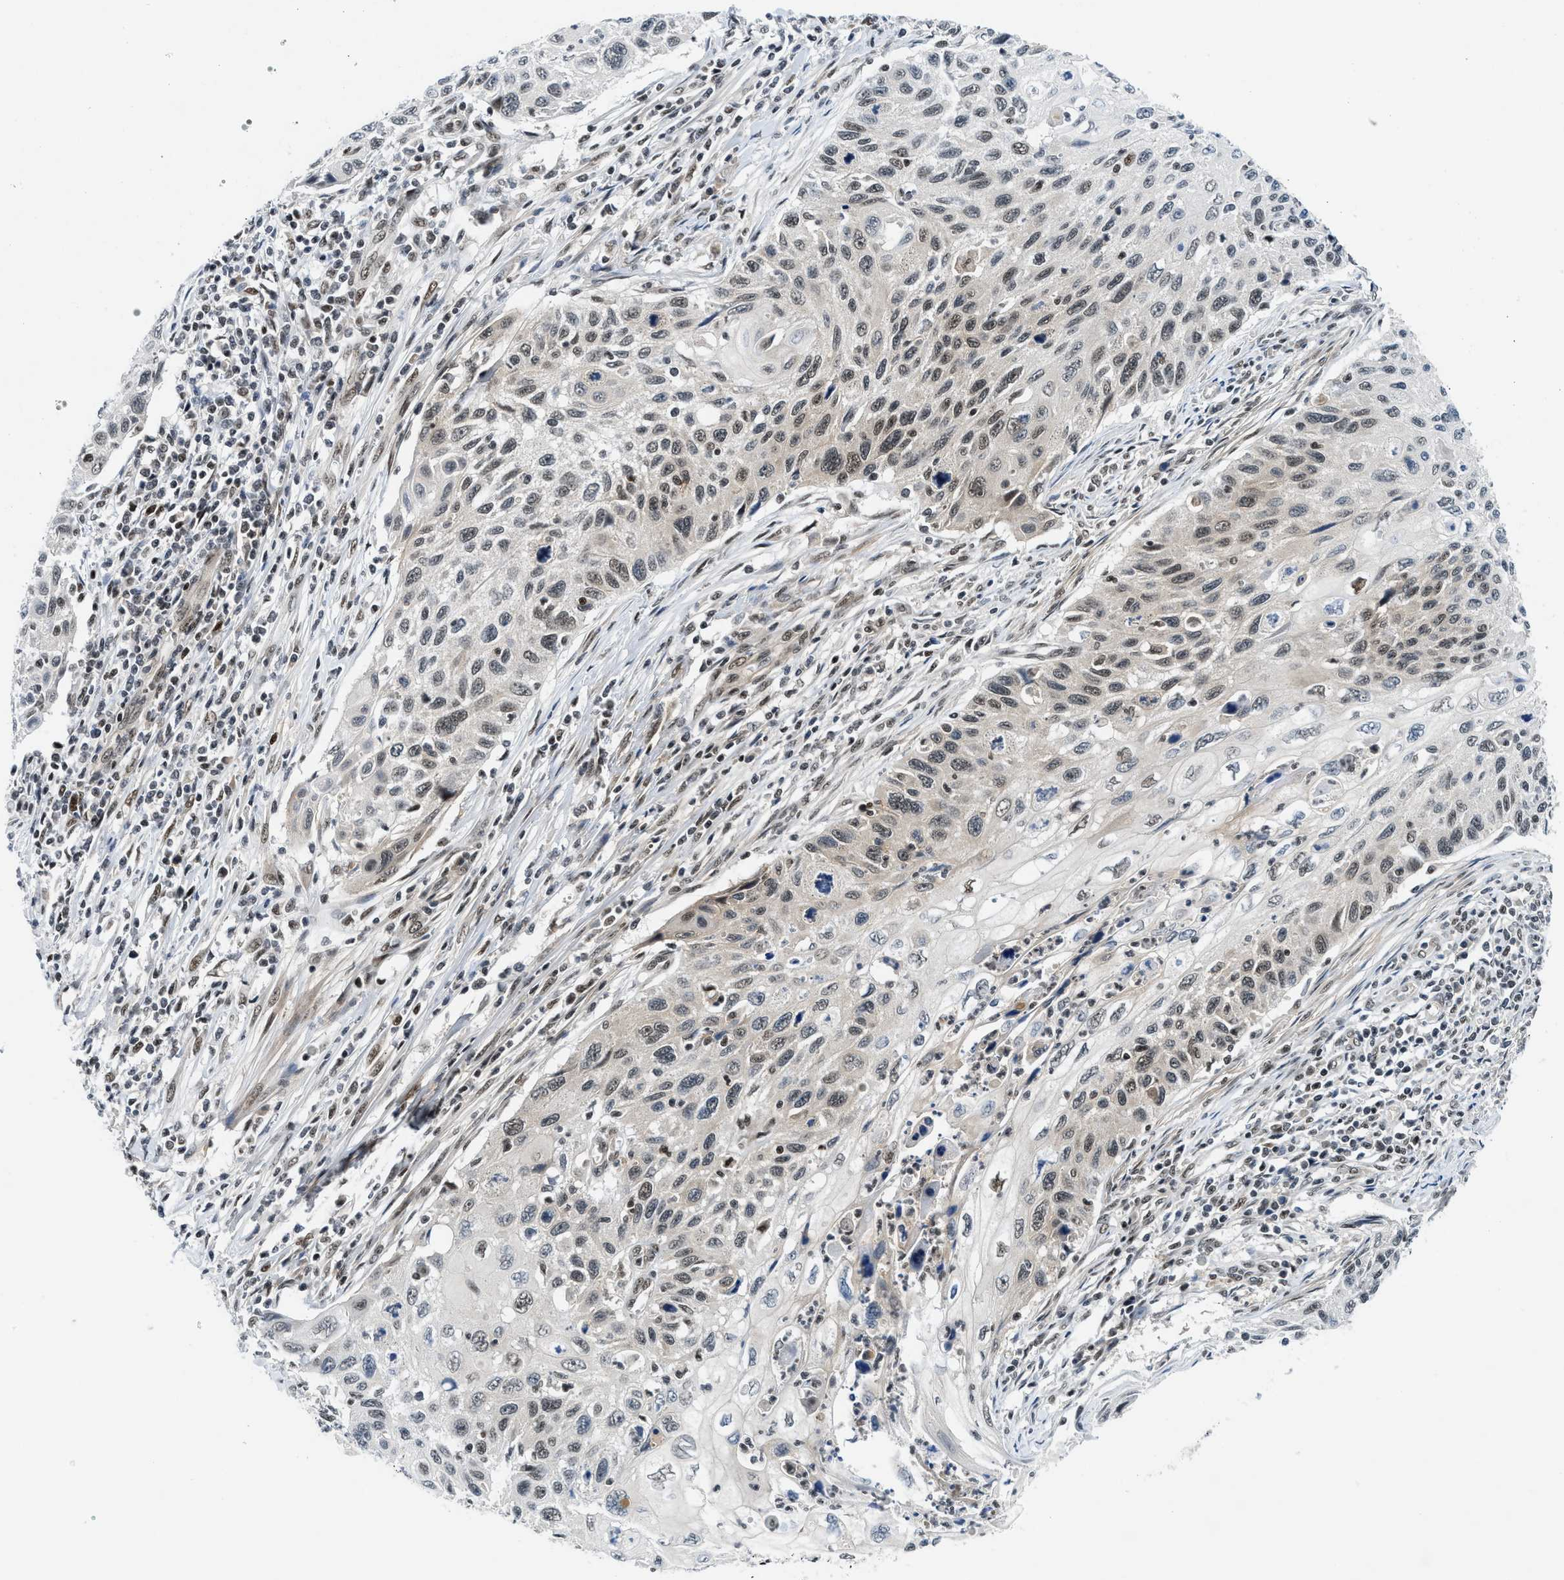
{"staining": {"intensity": "moderate", "quantity": "25%-75%", "location": "nuclear"}, "tissue": "cervical cancer", "cell_type": "Tumor cells", "image_type": "cancer", "snomed": [{"axis": "morphology", "description": "Squamous cell carcinoma, NOS"}, {"axis": "topography", "description": "Cervix"}], "caption": "Protein staining of squamous cell carcinoma (cervical) tissue exhibits moderate nuclear expression in about 25%-75% of tumor cells. The protein of interest is shown in brown color, while the nuclei are stained blue.", "gene": "NCOA1", "patient": {"sex": "female", "age": 70}}